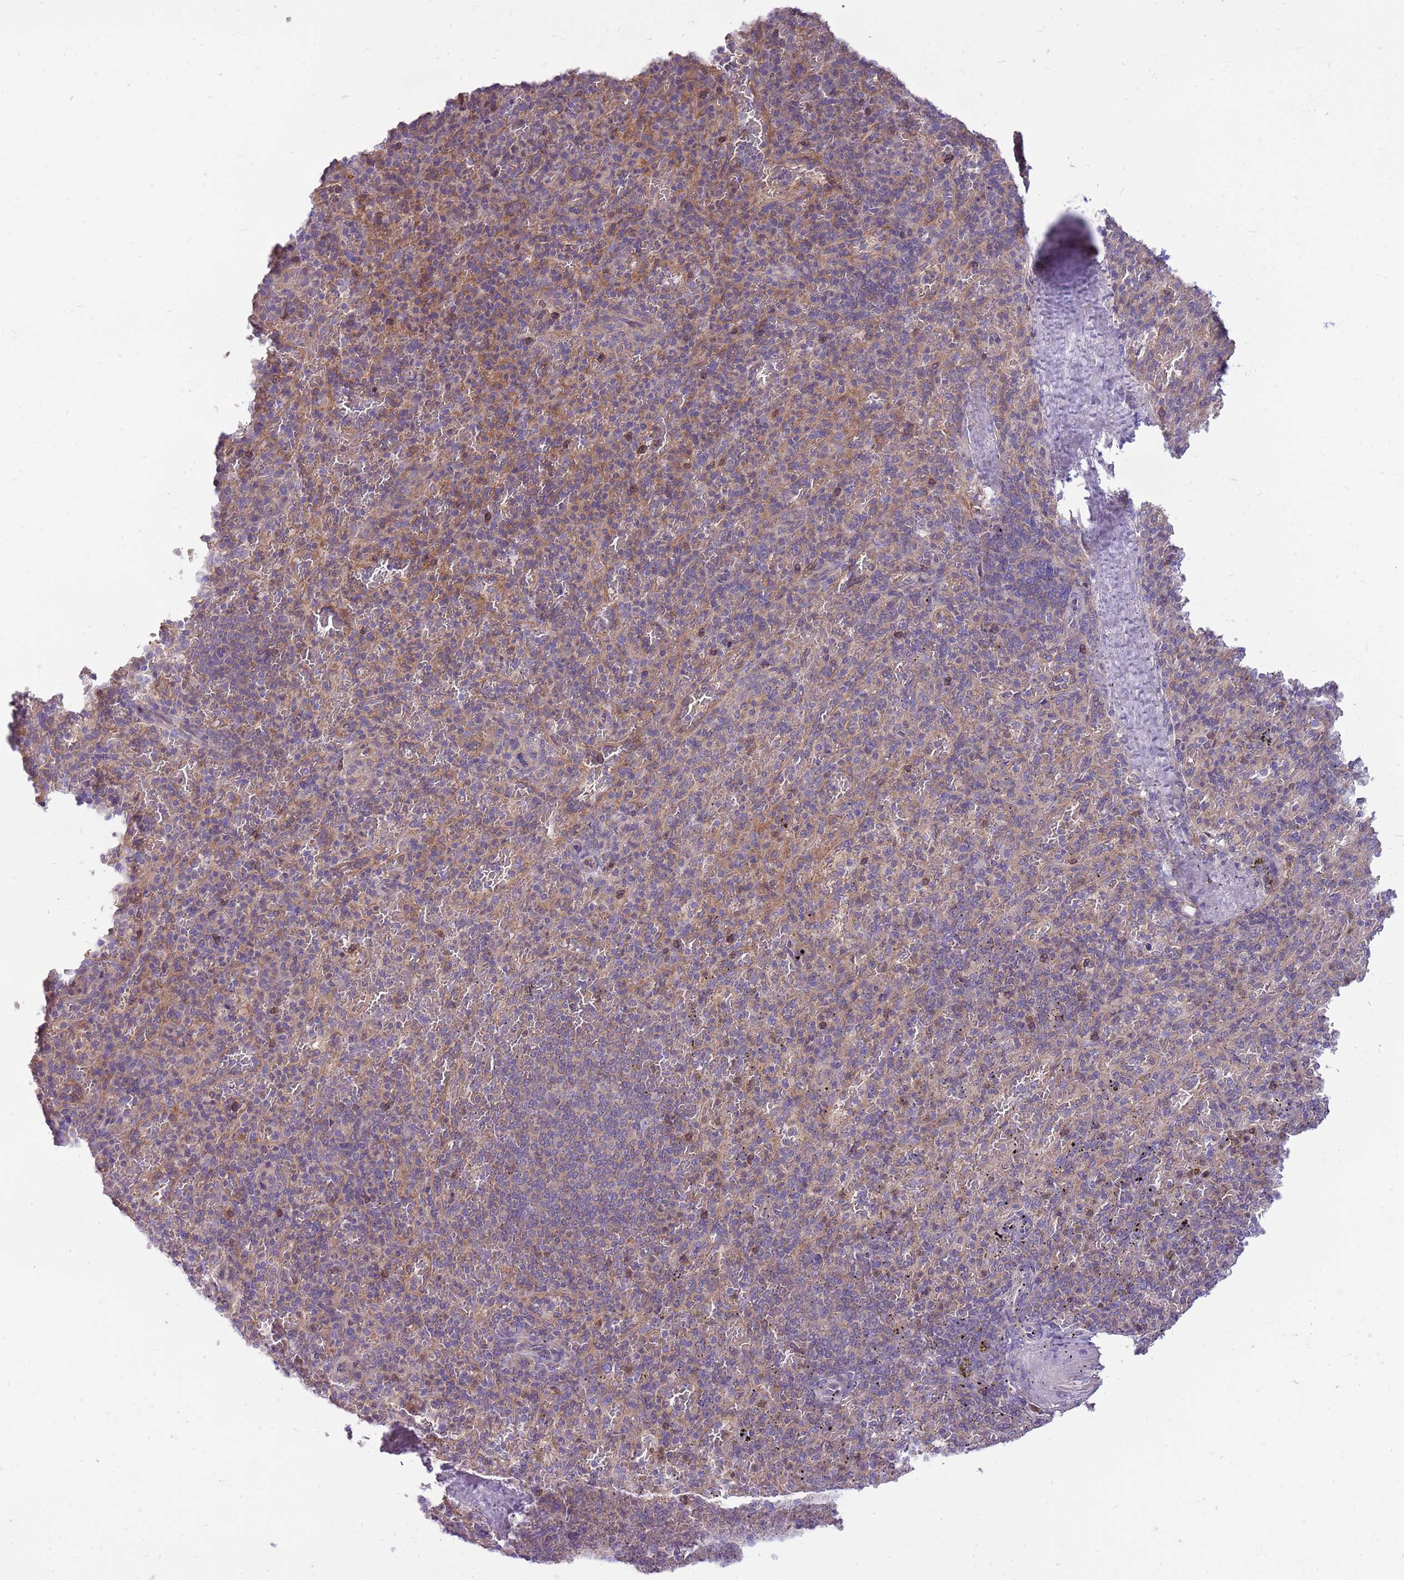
{"staining": {"intensity": "negative", "quantity": "none", "location": "none"}, "tissue": "spleen", "cell_type": "Cells in red pulp", "image_type": "normal", "snomed": [{"axis": "morphology", "description": "Normal tissue, NOS"}, {"axis": "topography", "description": "Spleen"}], "caption": "High power microscopy micrograph of an immunohistochemistry micrograph of benign spleen, revealing no significant expression in cells in red pulp. (IHC, brightfield microscopy, high magnification).", "gene": "WDR90", "patient": {"sex": "male", "age": 82}}